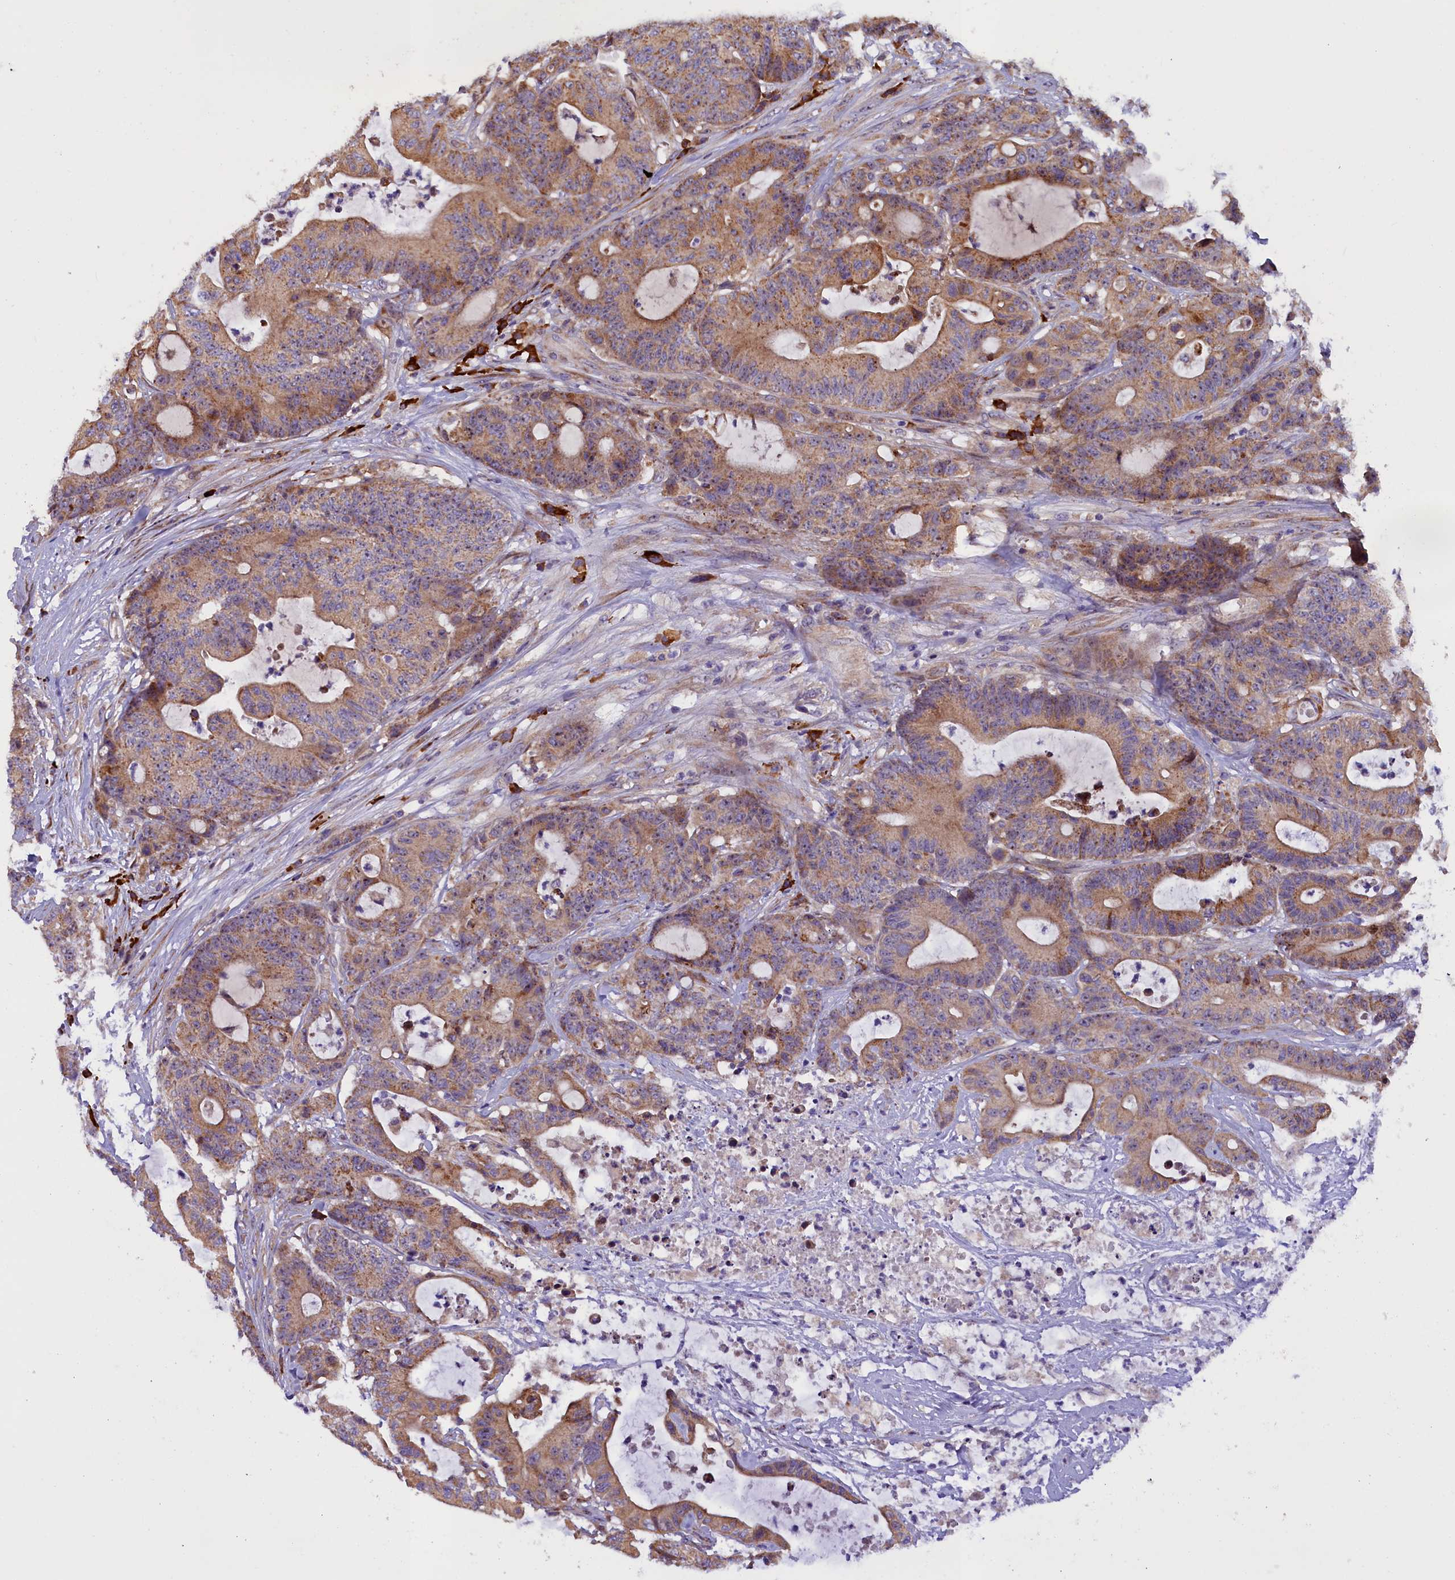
{"staining": {"intensity": "moderate", "quantity": ">75%", "location": "cytoplasmic/membranous"}, "tissue": "colorectal cancer", "cell_type": "Tumor cells", "image_type": "cancer", "snomed": [{"axis": "morphology", "description": "Adenocarcinoma, NOS"}, {"axis": "topography", "description": "Colon"}], "caption": "This is an image of IHC staining of colorectal cancer, which shows moderate positivity in the cytoplasmic/membranous of tumor cells.", "gene": "FRY", "patient": {"sex": "female", "age": 84}}